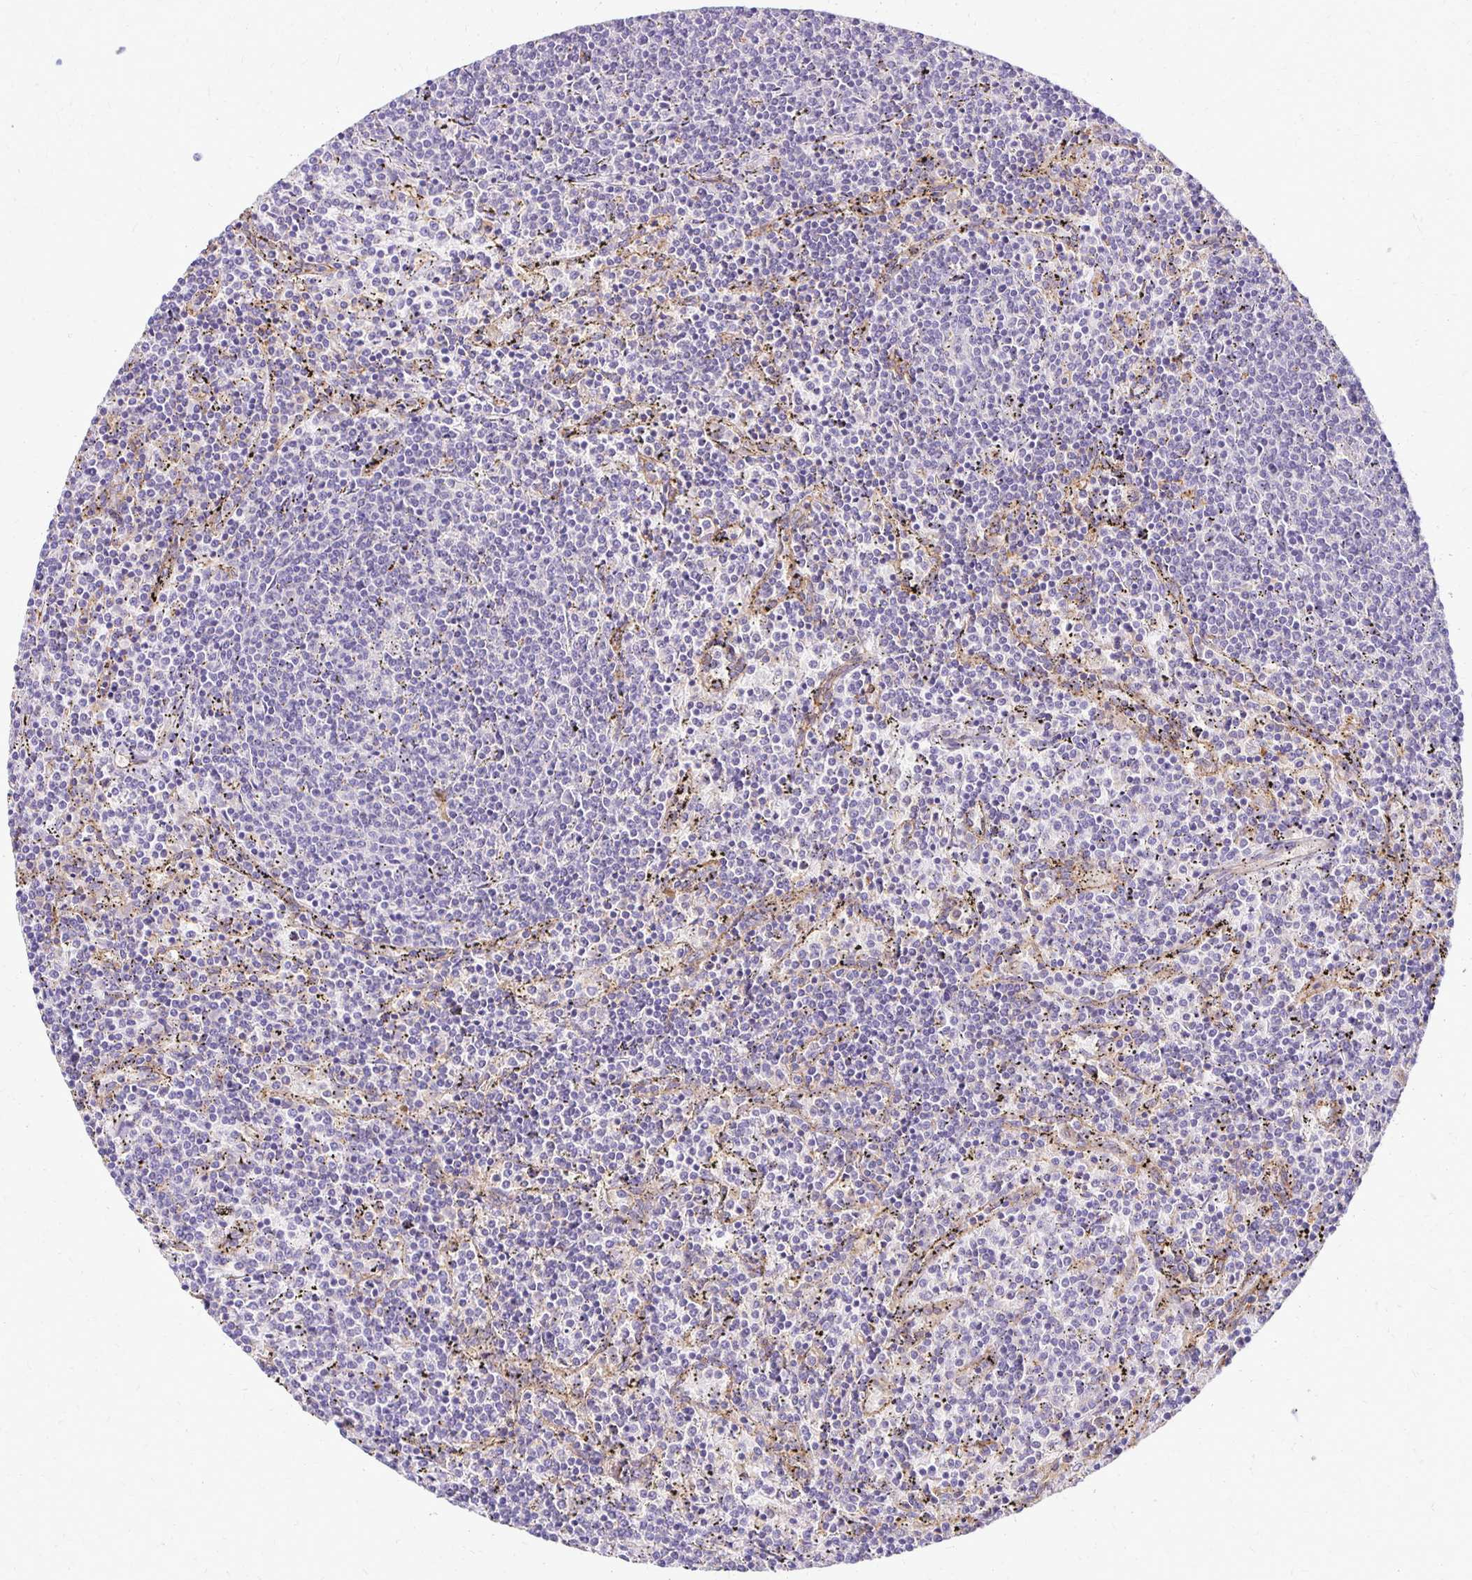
{"staining": {"intensity": "negative", "quantity": "none", "location": "none"}, "tissue": "lymphoma", "cell_type": "Tumor cells", "image_type": "cancer", "snomed": [{"axis": "morphology", "description": "Malignant lymphoma, non-Hodgkin's type, Low grade"}, {"axis": "topography", "description": "Spleen"}], "caption": "An immunohistochemistry (IHC) photomicrograph of low-grade malignant lymphoma, non-Hodgkin's type is shown. There is no staining in tumor cells of low-grade malignant lymphoma, non-Hodgkin's type.", "gene": "TTYH1", "patient": {"sex": "female", "age": 50}}